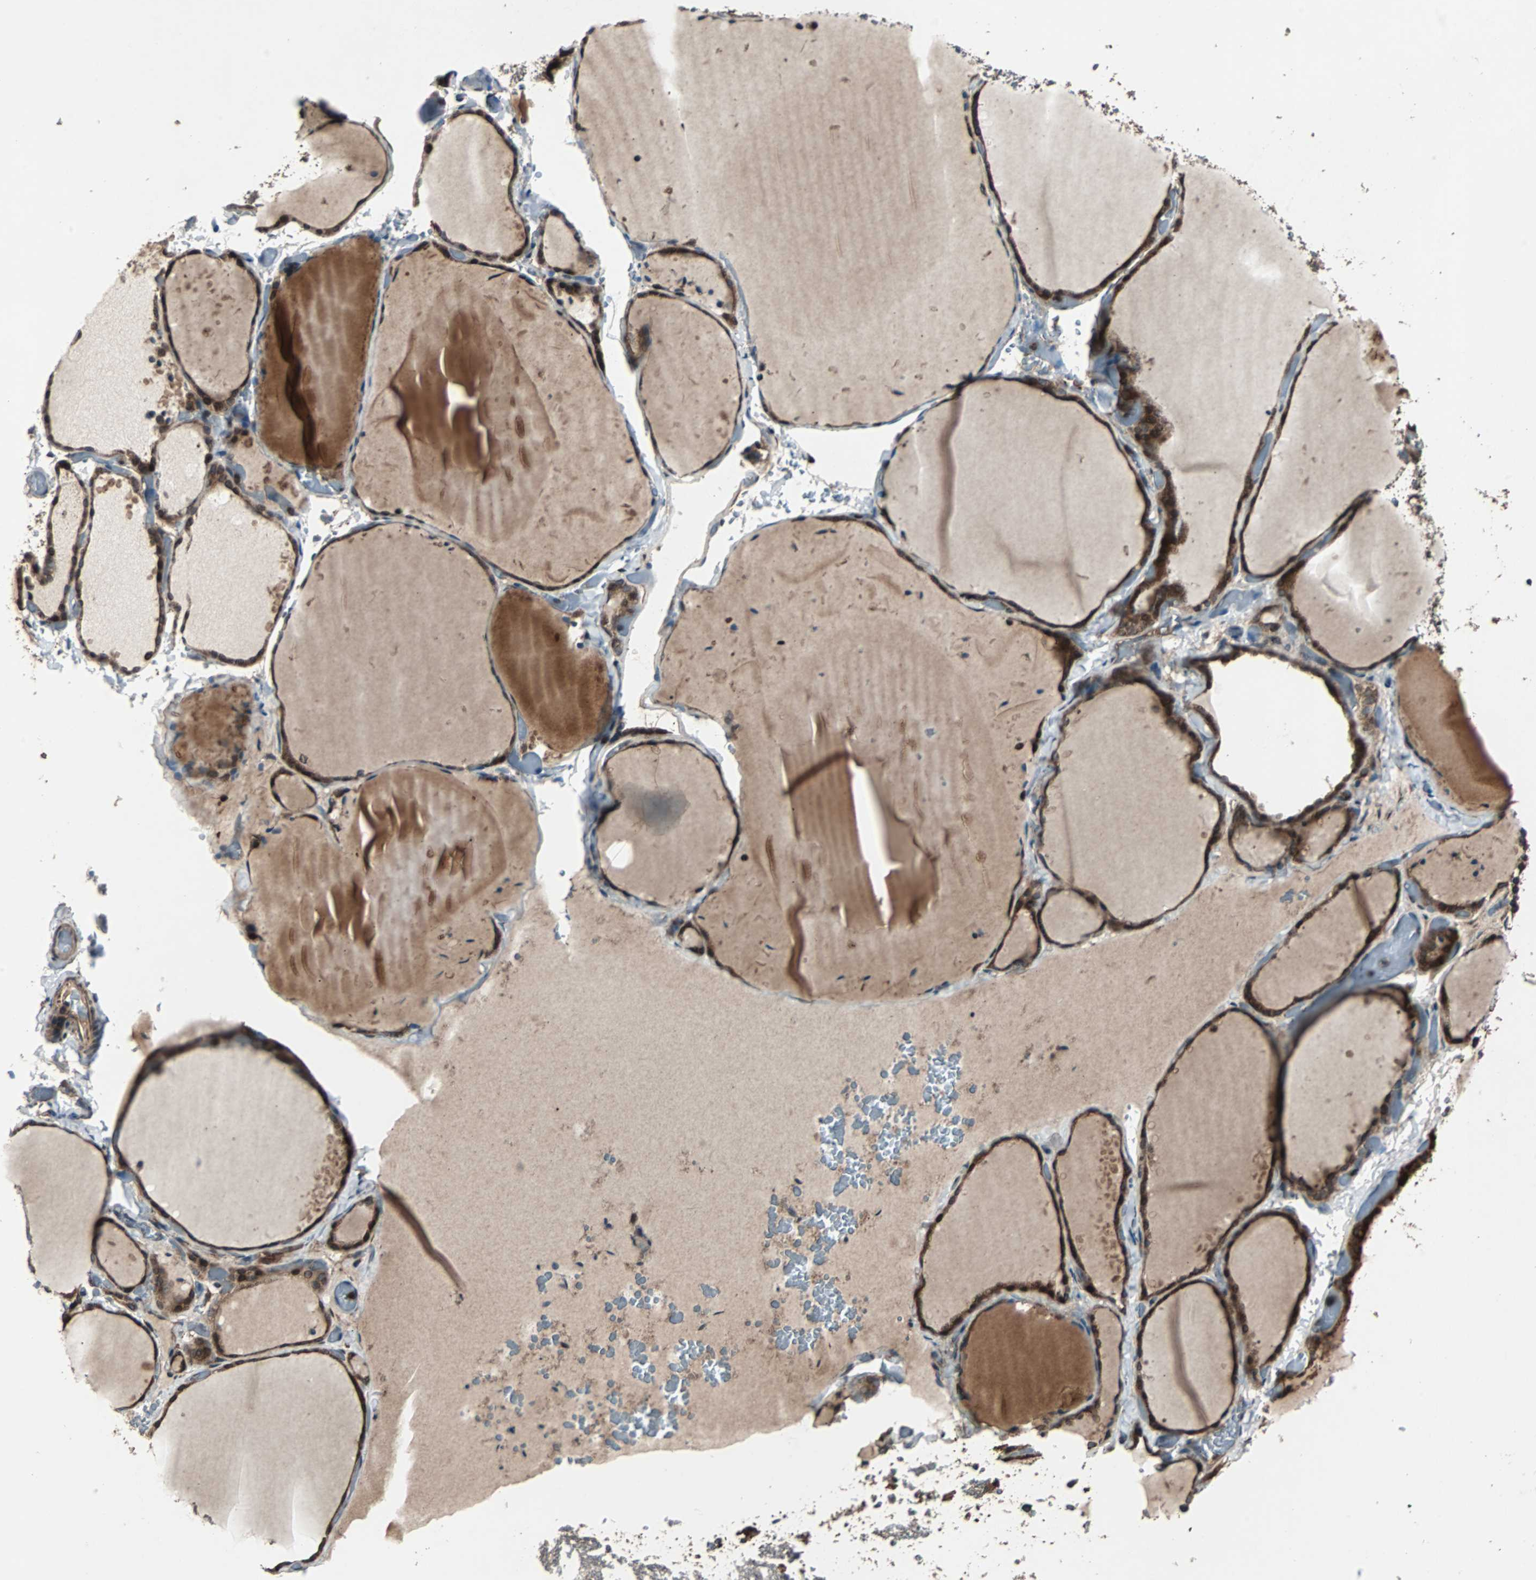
{"staining": {"intensity": "strong", "quantity": ">75%", "location": "cytoplasmic/membranous"}, "tissue": "thyroid gland", "cell_type": "Glandular cells", "image_type": "normal", "snomed": [{"axis": "morphology", "description": "Normal tissue, NOS"}, {"axis": "topography", "description": "Thyroid gland"}], "caption": "Protein expression analysis of normal thyroid gland shows strong cytoplasmic/membranous positivity in approximately >75% of glandular cells.", "gene": "RAB7A", "patient": {"sex": "female", "age": 22}}